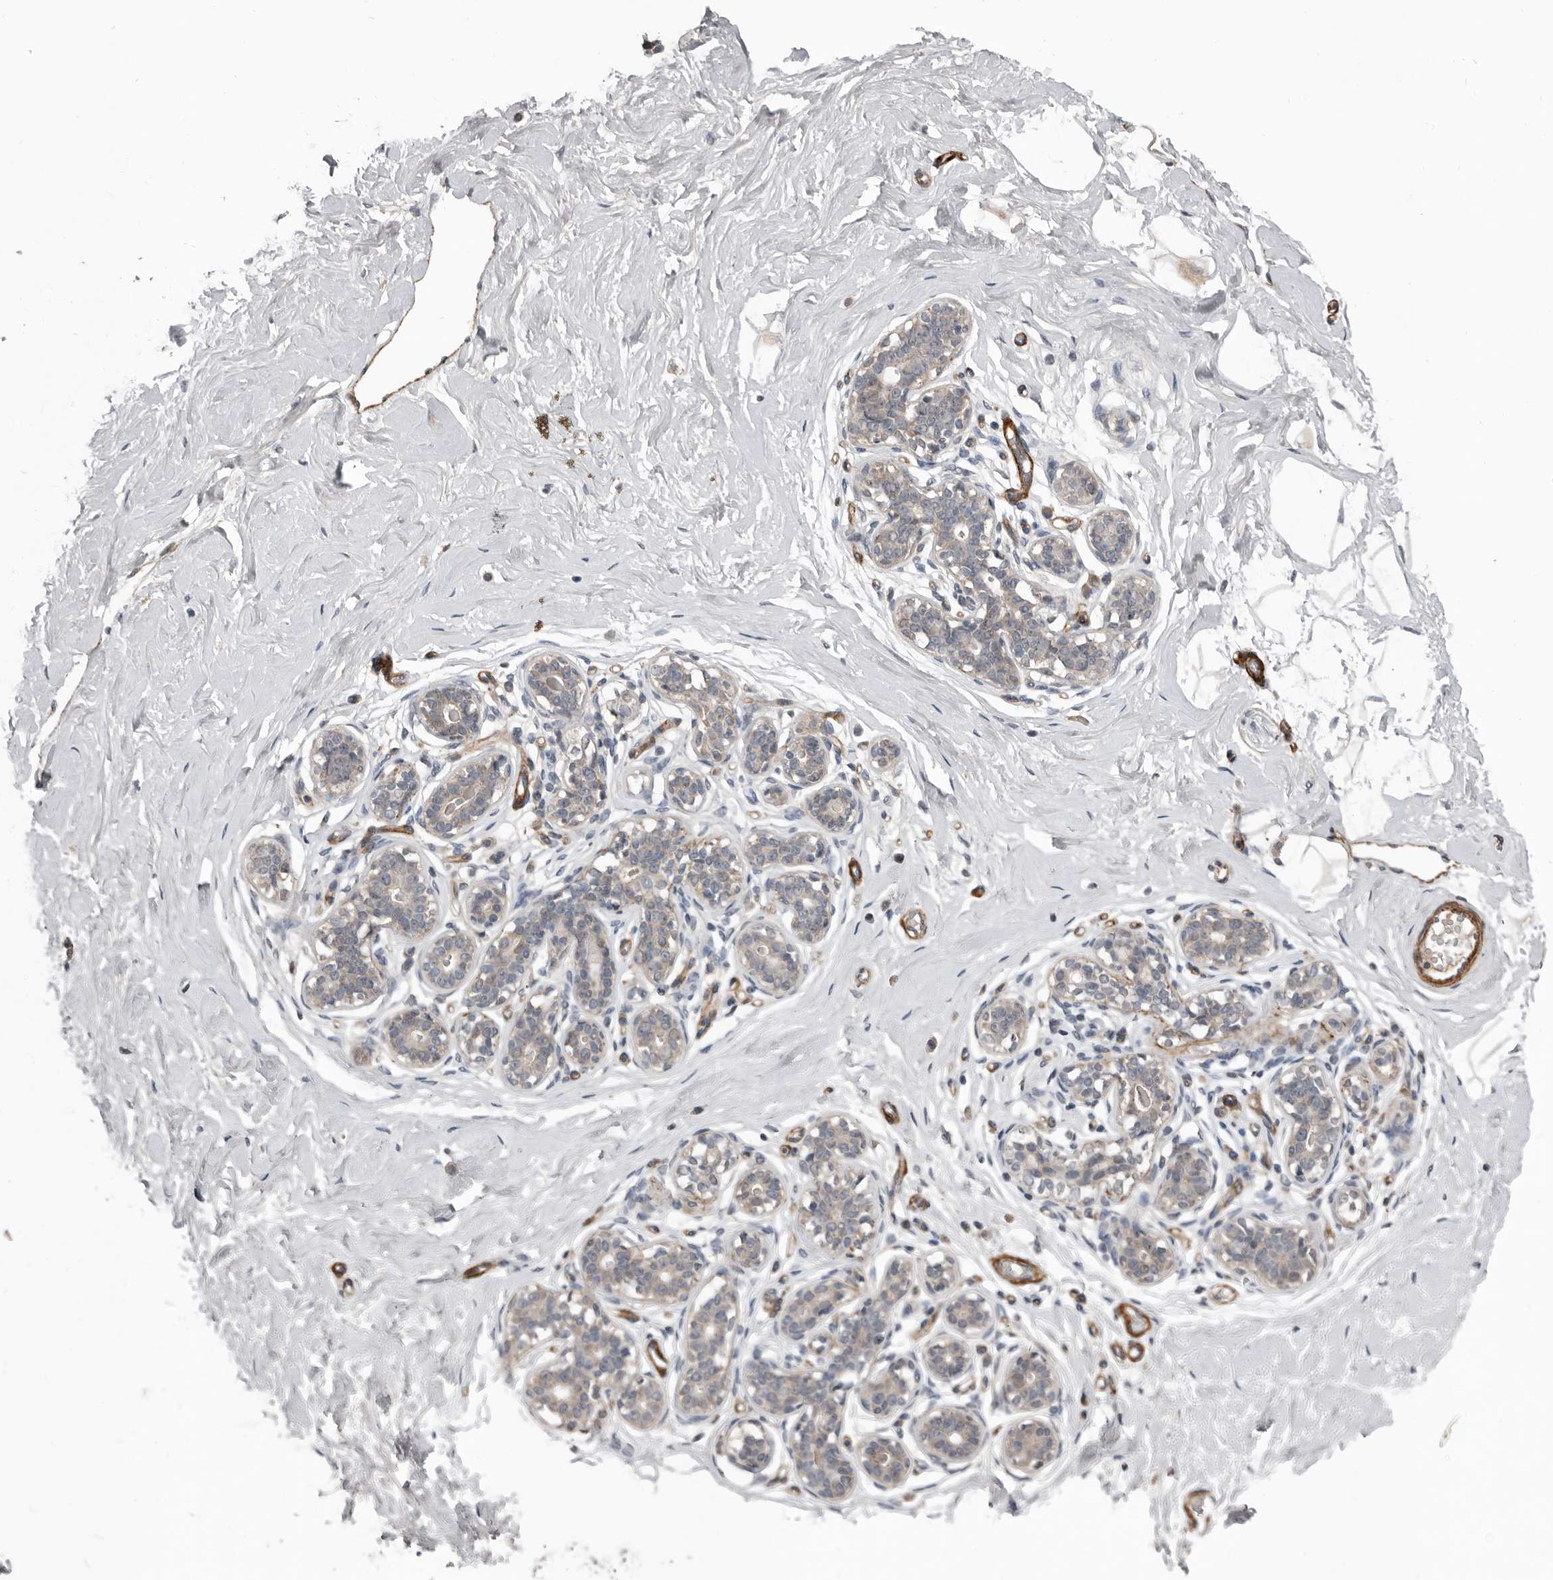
{"staining": {"intensity": "negative", "quantity": "none", "location": "none"}, "tissue": "breast", "cell_type": "Adipocytes", "image_type": "normal", "snomed": [{"axis": "morphology", "description": "Normal tissue, NOS"}, {"axis": "morphology", "description": "Adenoma, NOS"}, {"axis": "topography", "description": "Breast"}], "caption": "Adipocytes show no significant staining in benign breast. (Stains: DAB (3,3'-diaminobenzidine) IHC with hematoxylin counter stain, Microscopy: brightfield microscopy at high magnification).", "gene": "C1orf216", "patient": {"sex": "female", "age": 23}}